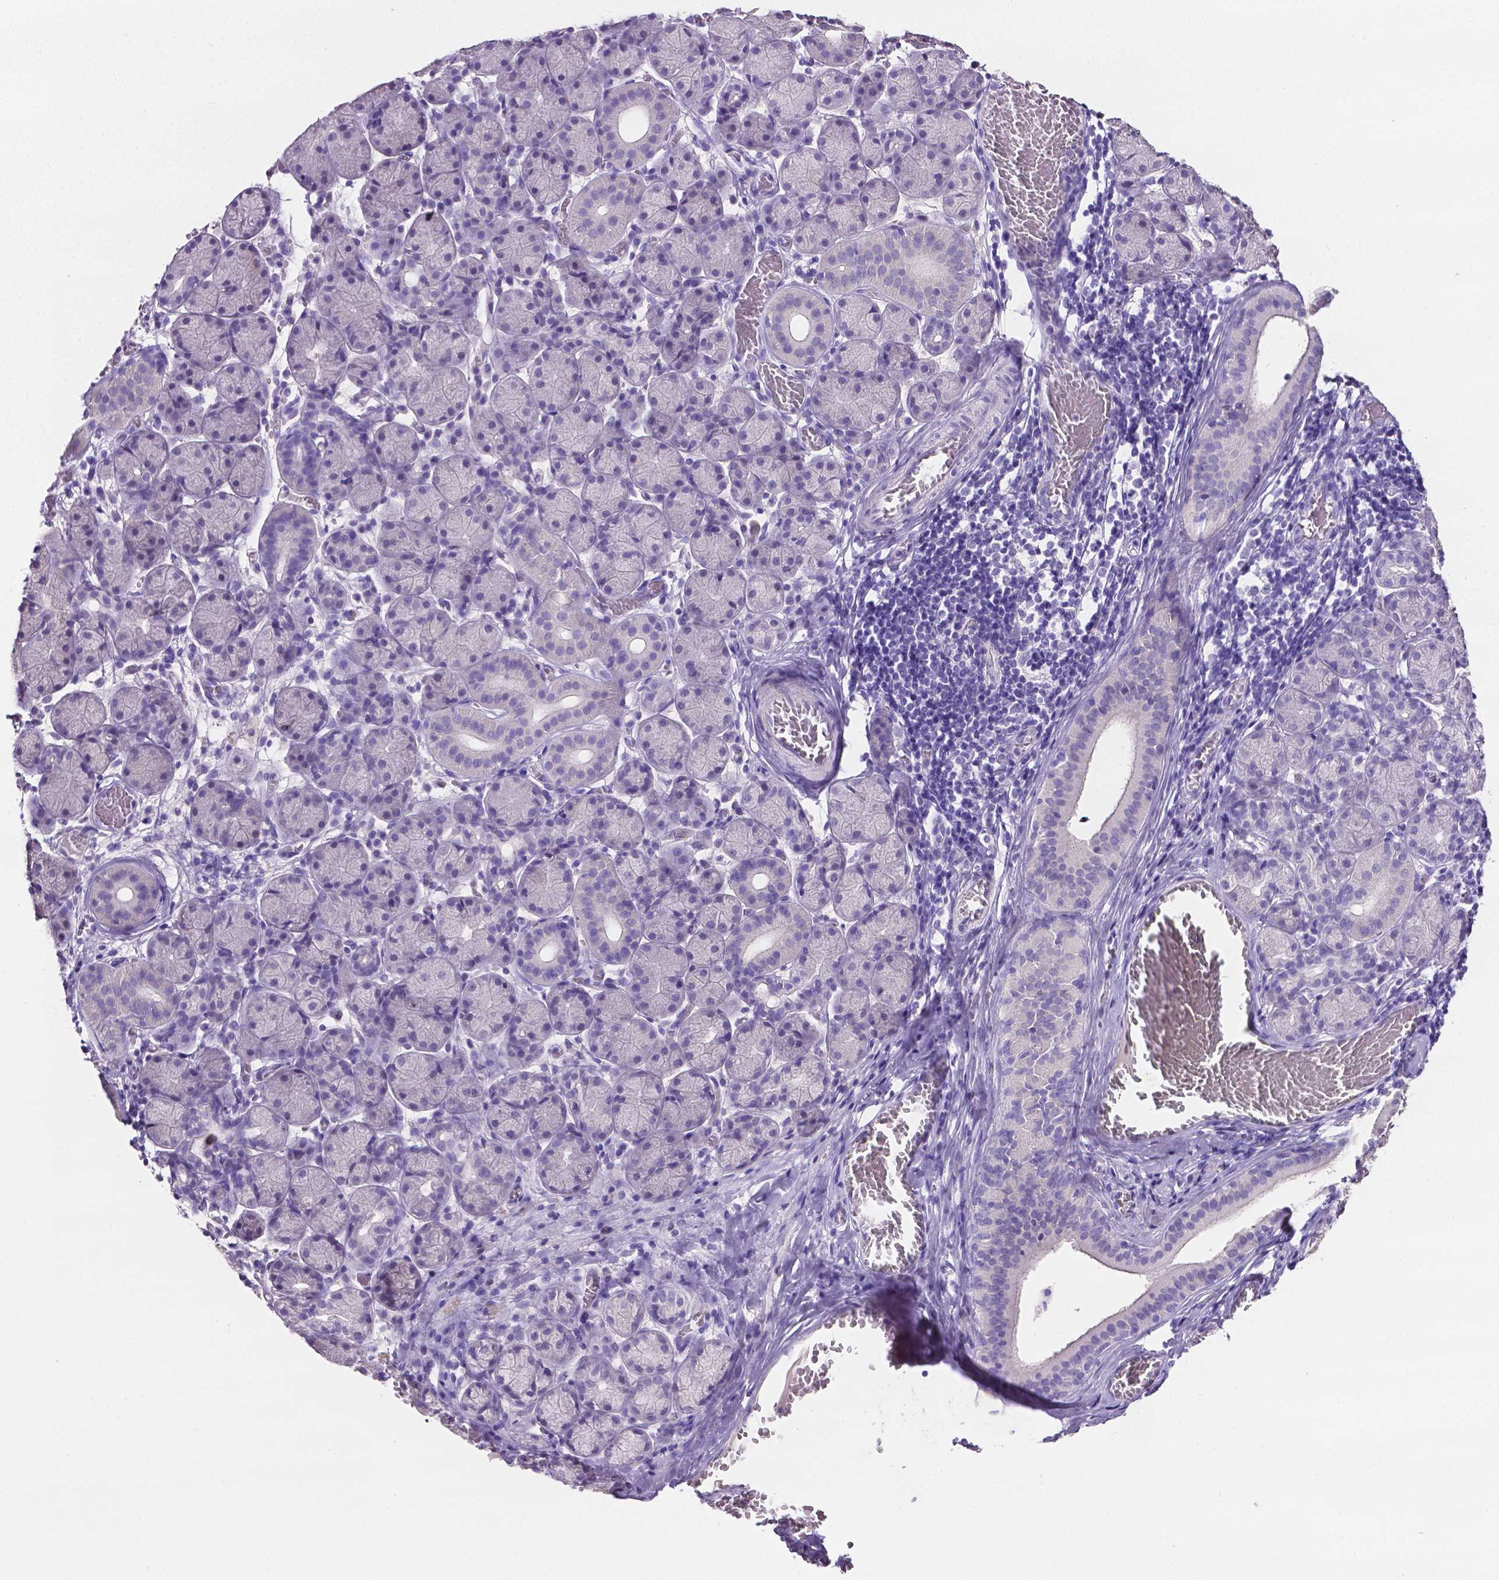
{"staining": {"intensity": "negative", "quantity": "none", "location": "none"}, "tissue": "salivary gland", "cell_type": "Glandular cells", "image_type": "normal", "snomed": [{"axis": "morphology", "description": "Normal tissue, NOS"}, {"axis": "topography", "description": "Salivary gland"}, {"axis": "topography", "description": "Peripheral nerve tissue"}], "caption": "High power microscopy micrograph of an immunohistochemistry image of benign salivary gland, revealing no significant staining in glandular cells.", "gene": "SLC22A2", "patient": {"sex": "female", "age": 24}}